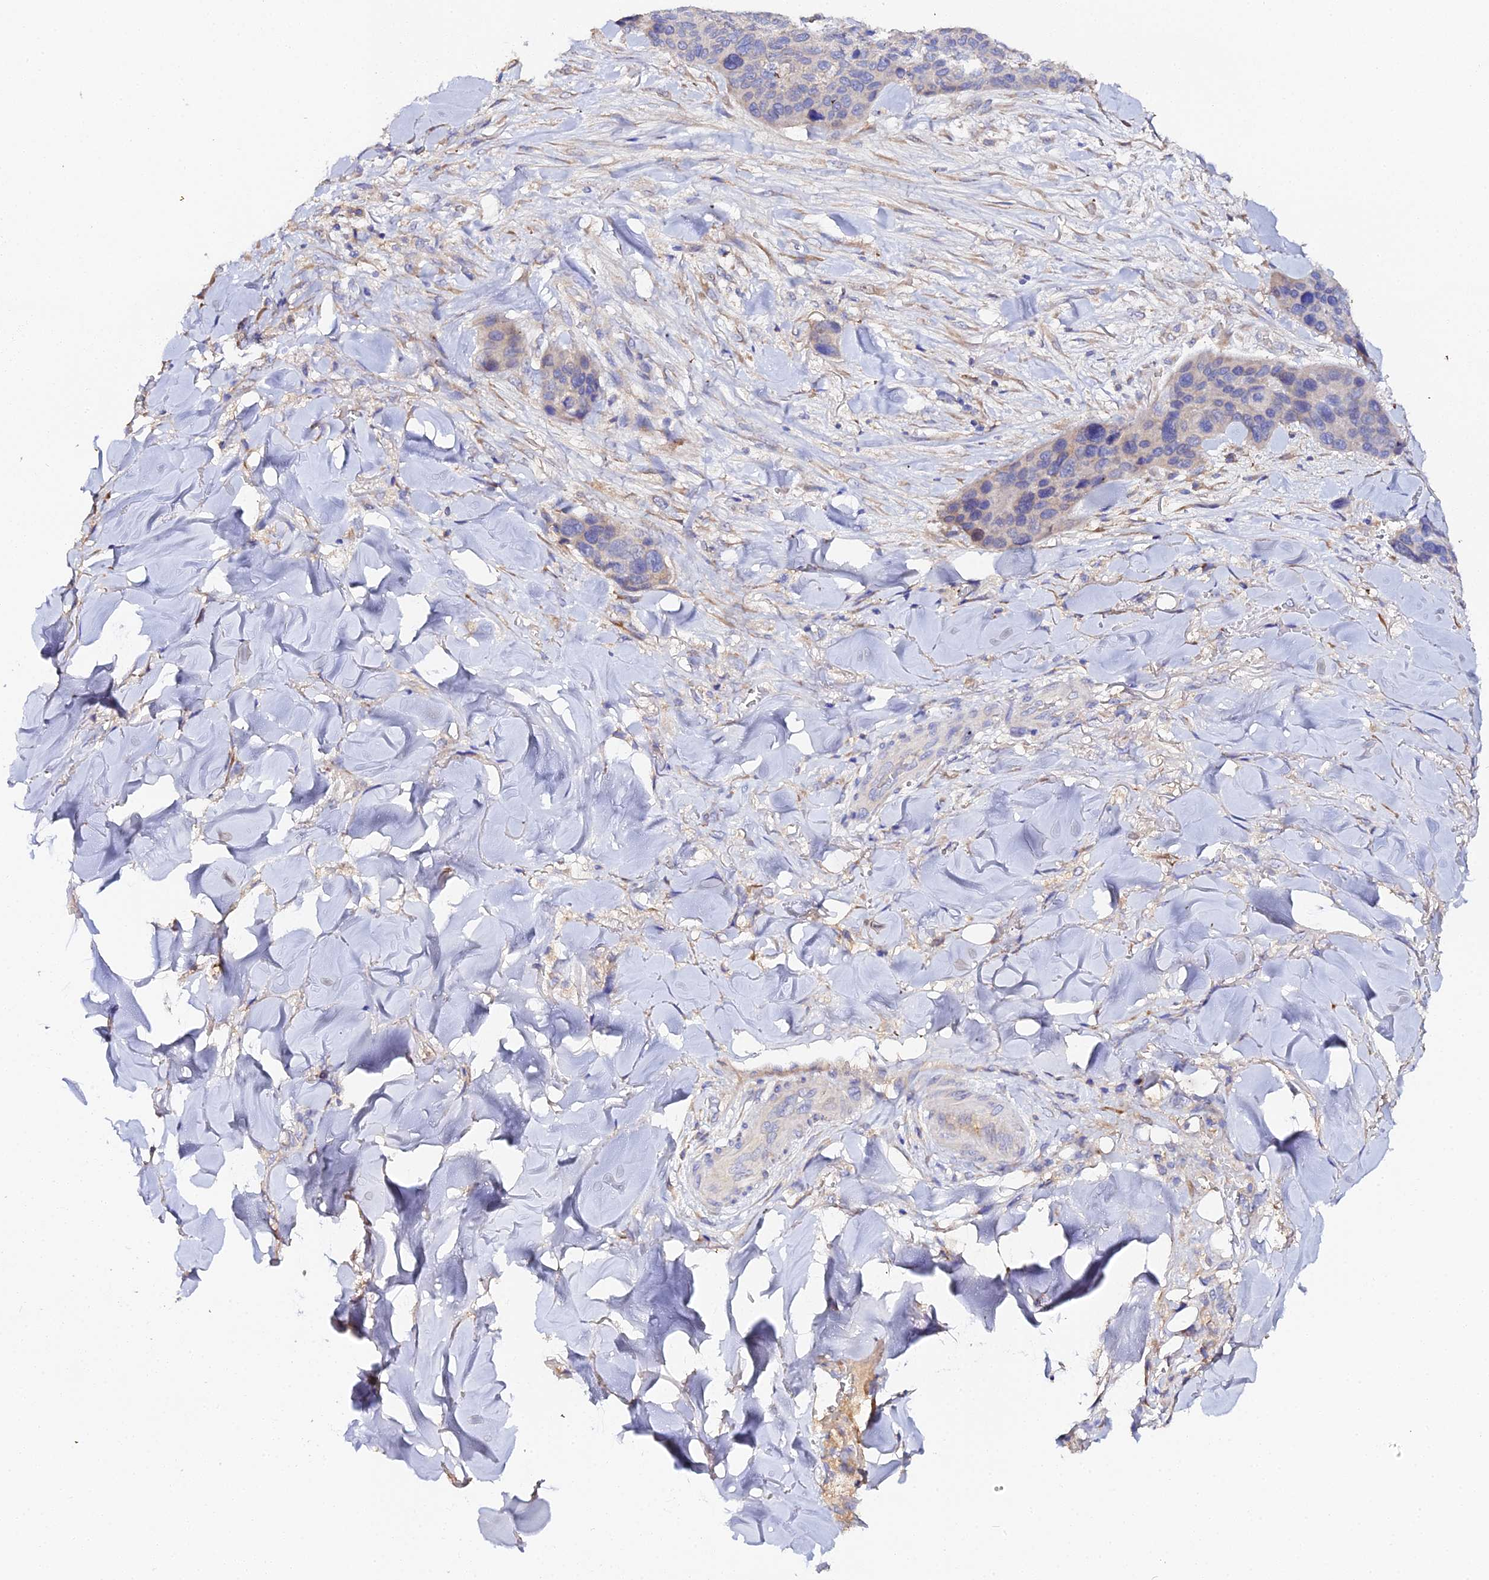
{"staining": {"intensity": "negative", "quantity": "none", "location": "none"}, "tissue": "skin cancer", "cell_type": "Tumor cells", "image_type": "cancer", "snomed": [{"axis": "morphology", "description": "Basal cell carcinoma"}, {"axis": "topography", "description": "Skin"}], "caption": "Tumor cells are negative for brown protein staining in skin cancer (basal cell carcinoma). The staining was performed using DAB (3,3'-diaminobenzidine) to visualize the protein expression in brown, while the nuclei were stained in blue with hematoxylin (Magnification: 20x).", "gene": "SCX", "patient": {"sex": "female", "age": 74}}